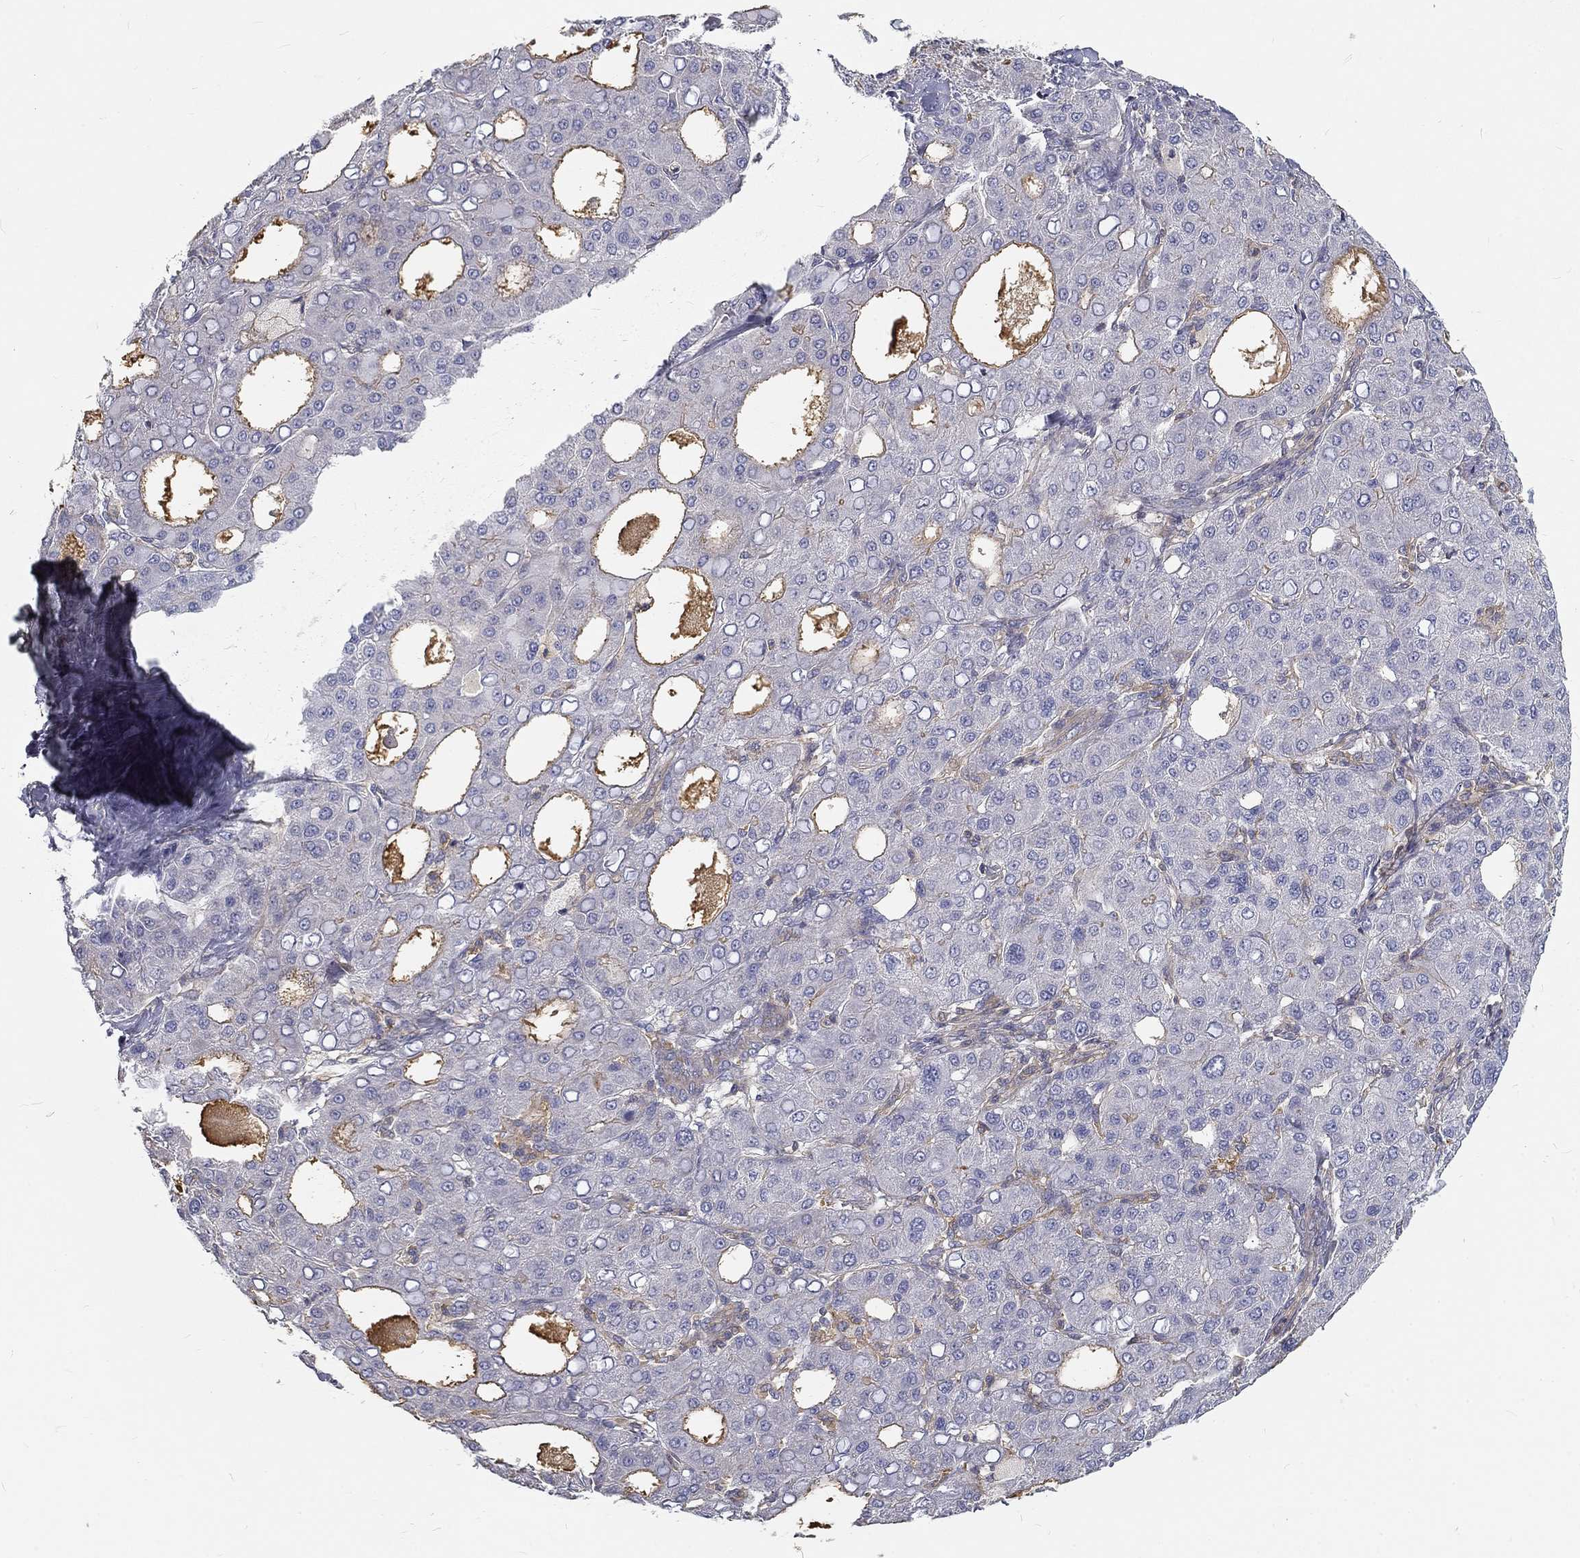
{"staining": {"intensity": "negative", "quantity": "none", "location": "none"}, "tissue": "liver cancer", "cell_type": "Tumor cells", "image_type": "cancer", "snomed": [{"axis": "morphology", "description": "Carcinoma, Hepatocellular, NOS"}, {"axis": "topography", "description": "Liver"}], "caption": "This histopathology image is of hepatocellular carcinoma (liver) stained with immunohistochemistry (IHC) to label a protein in brown with the nuclei are counter-stained blue. There is no expression in tumor cells.", "gene": "MTMR11", "patient": {"sex": "male", "age": 65}}